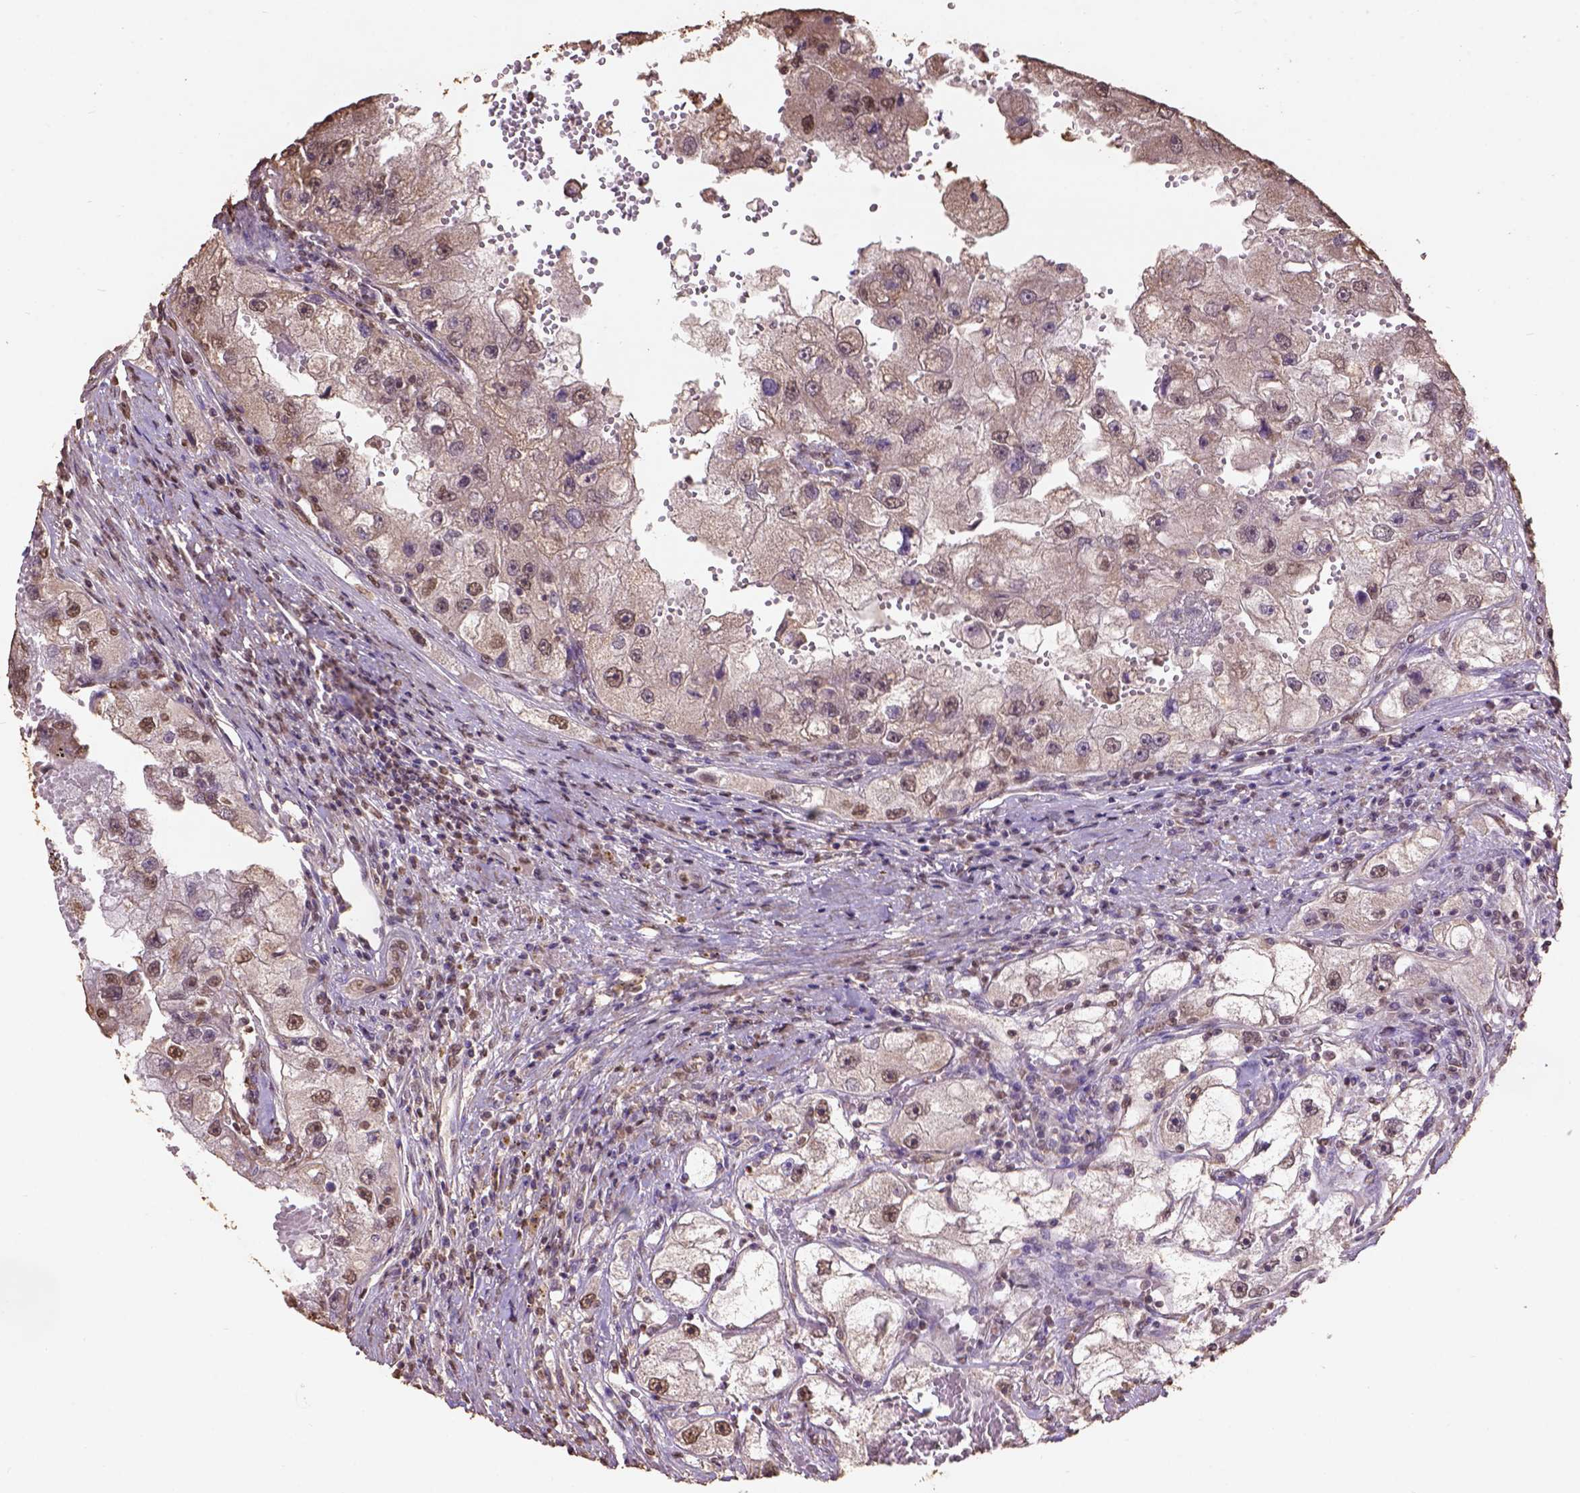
{"staining": {"intensity": "moderate", "quantity": ">75%", "location": "nuclear"}, "tissue": "renal cancer", "cell_type": "Tumor cells", "image_type": "cancer", "snomed": [{"axis": "morphology", "description": "Adenocarcinoma, NOS"}, {"axis": "topography", "description": "Kidney"}], "caption": "IHC staining of adenocarcinoma (renal), which exhibits medium levels of moderate nuclear expression in about >75% of tumor cells indicating moderate nuclear protein expression. The staining was performed using DAB (3,3'-diaminobenzidine) (brown) for protein detection and nuclei were counterstained in hematoxylin (blue).", "gene": "CSTF2T", "patient": {"sex": "male", "age": 63}}